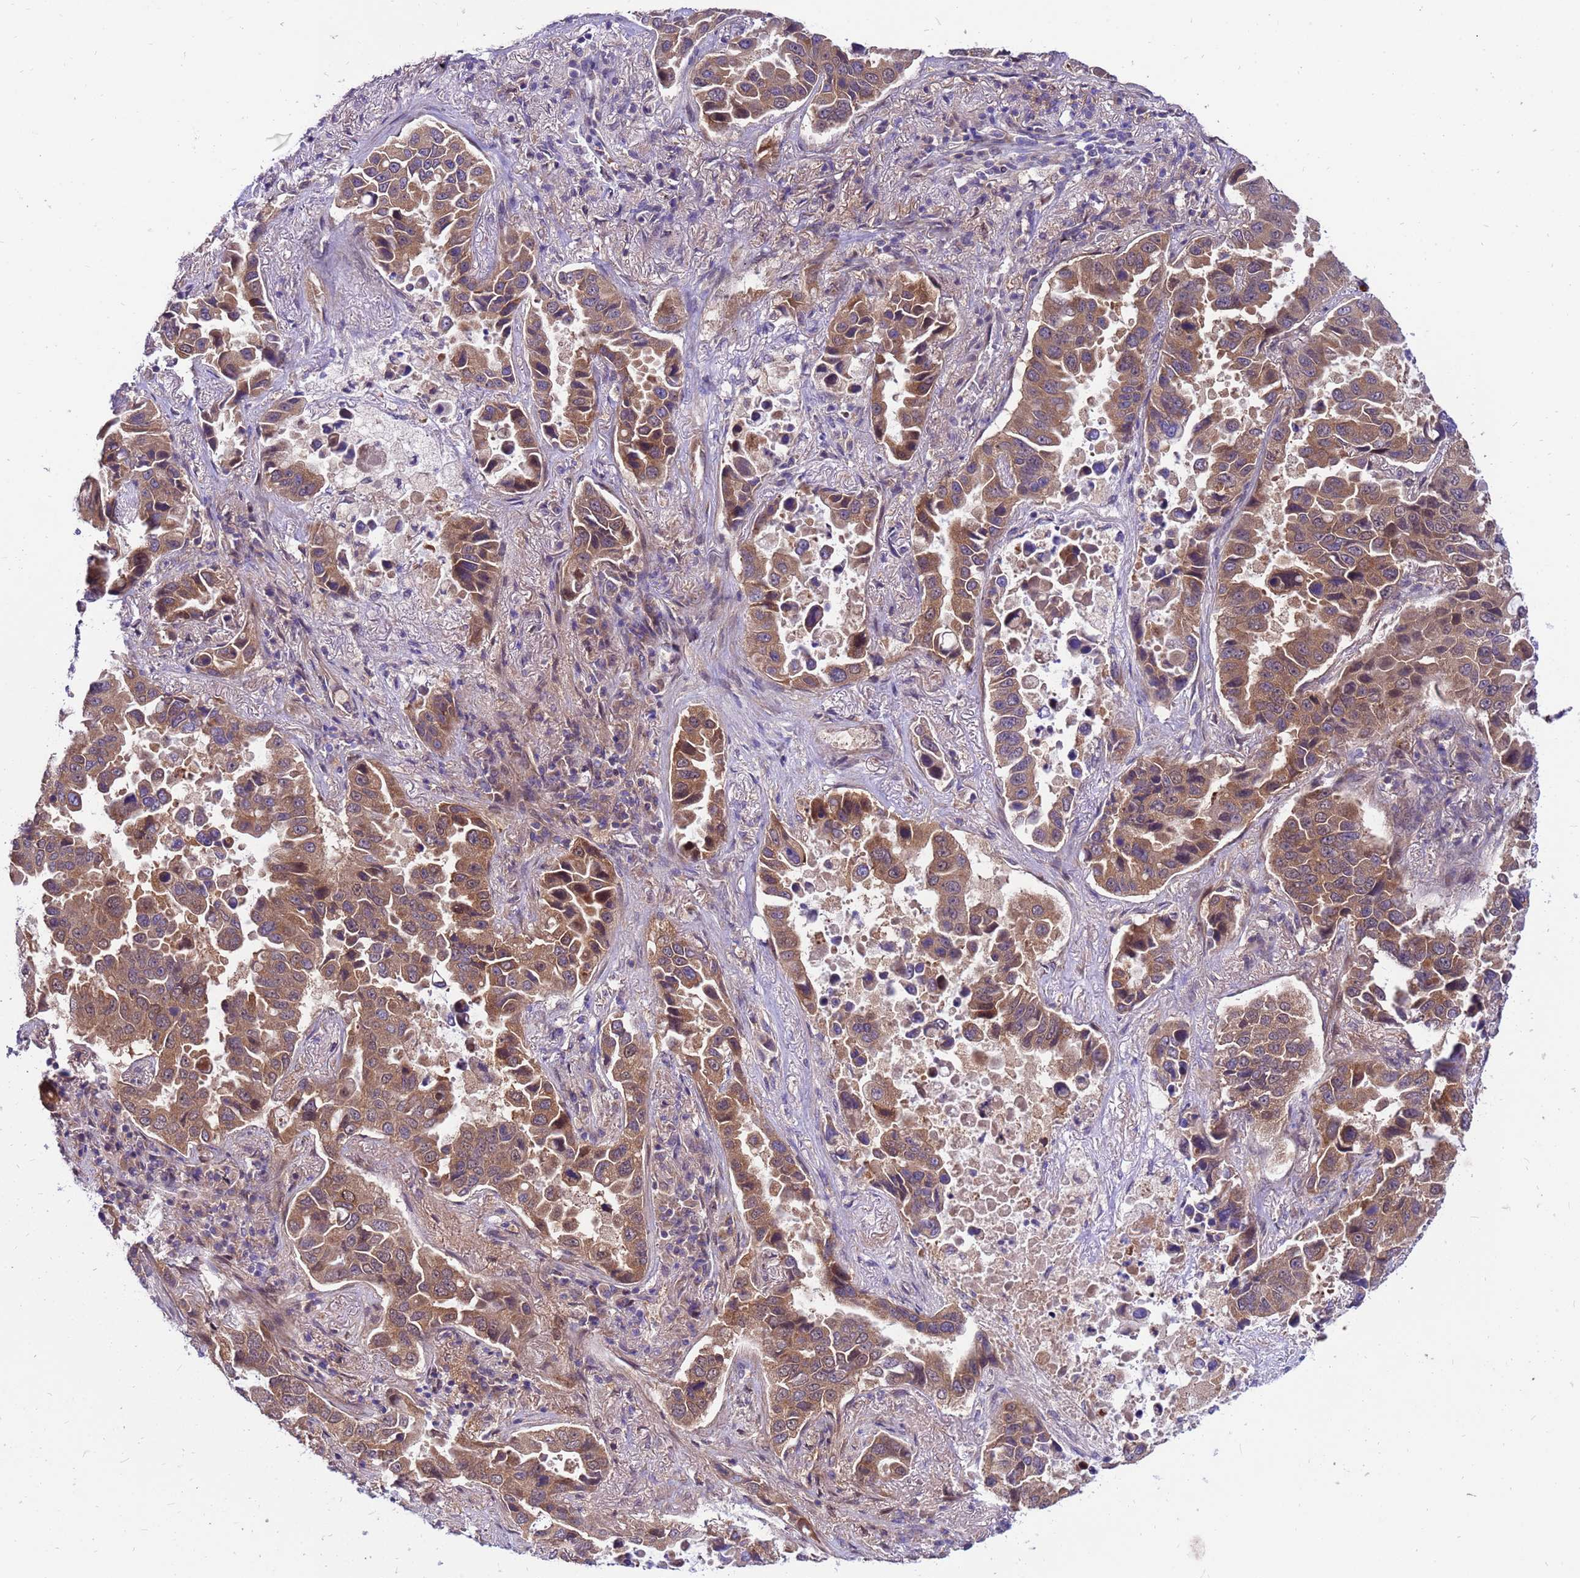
{"staining": {"intensity": "moderate", "quantity": ">75%", "location": "cytoplasmic/membranous,nuclear"}, "tissue": "lung cancer", "cell_type": "Tumor cells", "image_type": "cancer", "snomed": [{"axis": "morphology", "description": "Adenocarcinoma, NOS"}, {"axis": "topography", "description": "Lung"}], "caption": "Protein staining demonstrates moderate cytoplasmic/membranous and nuclear positivity in approximately >75% of tumor cells in adenocarcinoma (lung).", "gene": "GET3", "patient": {"sex": "male", "age": 64}}